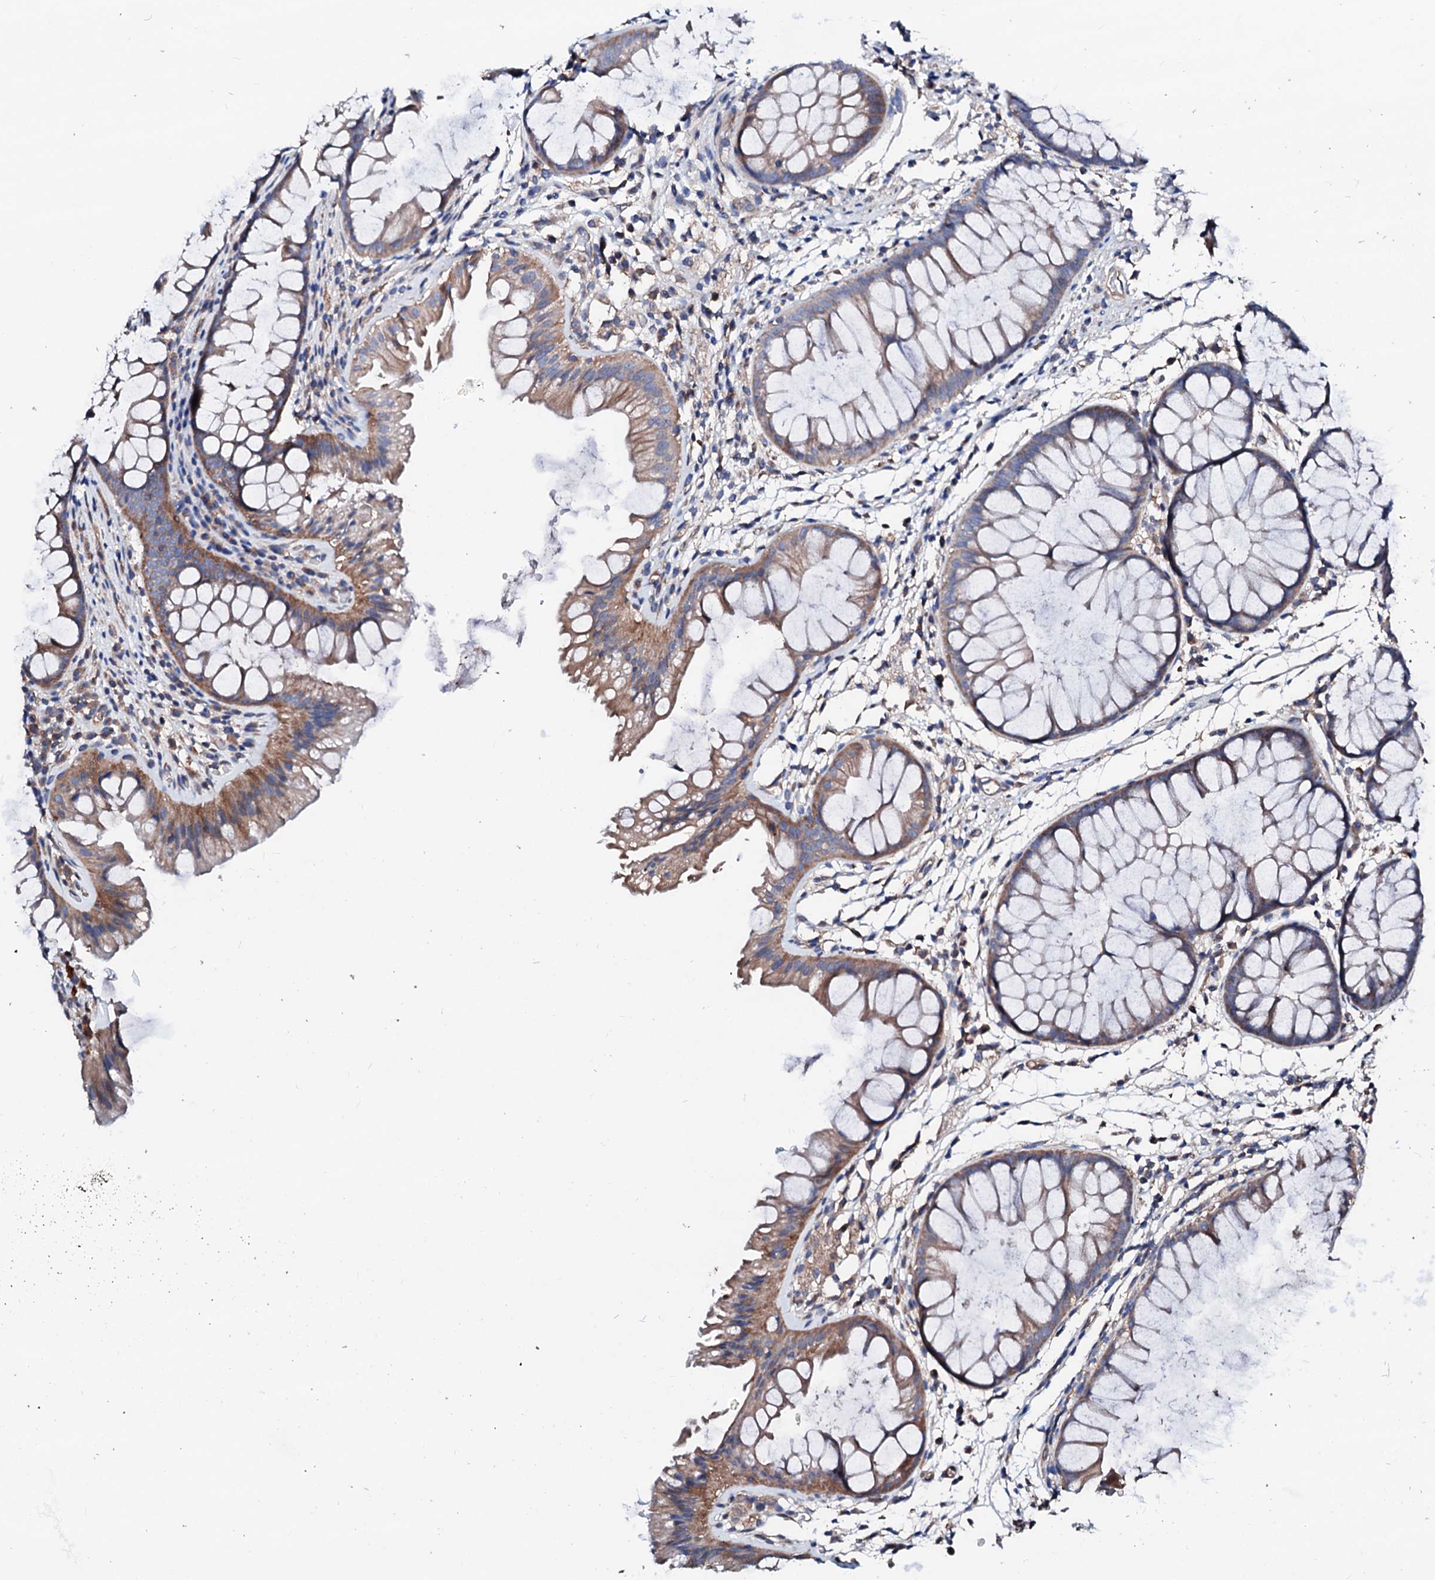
{"staining": {"intensity": "moderate", "quantity": ">75%", "location": "cytoplasmic/membranous"}, "tissue": "colon", "cell_type": "Glandular cells", "image_type": "normal", "snomed": [{"axis": "morphology", "description": "Normal tissue, NOS"}, {"axis": "topography", "description": "Colon"}], "caption": "IHC of benign colon displays medium levels of moderate cytoplasmic/membranous staining in about >75% of glandular cells. Immunohistochemistry (ihc) stains the protein in brown and the nuclei are stained blue.", "gene": "TBCEL", "patient": {"sex": "female", "age": 62}}